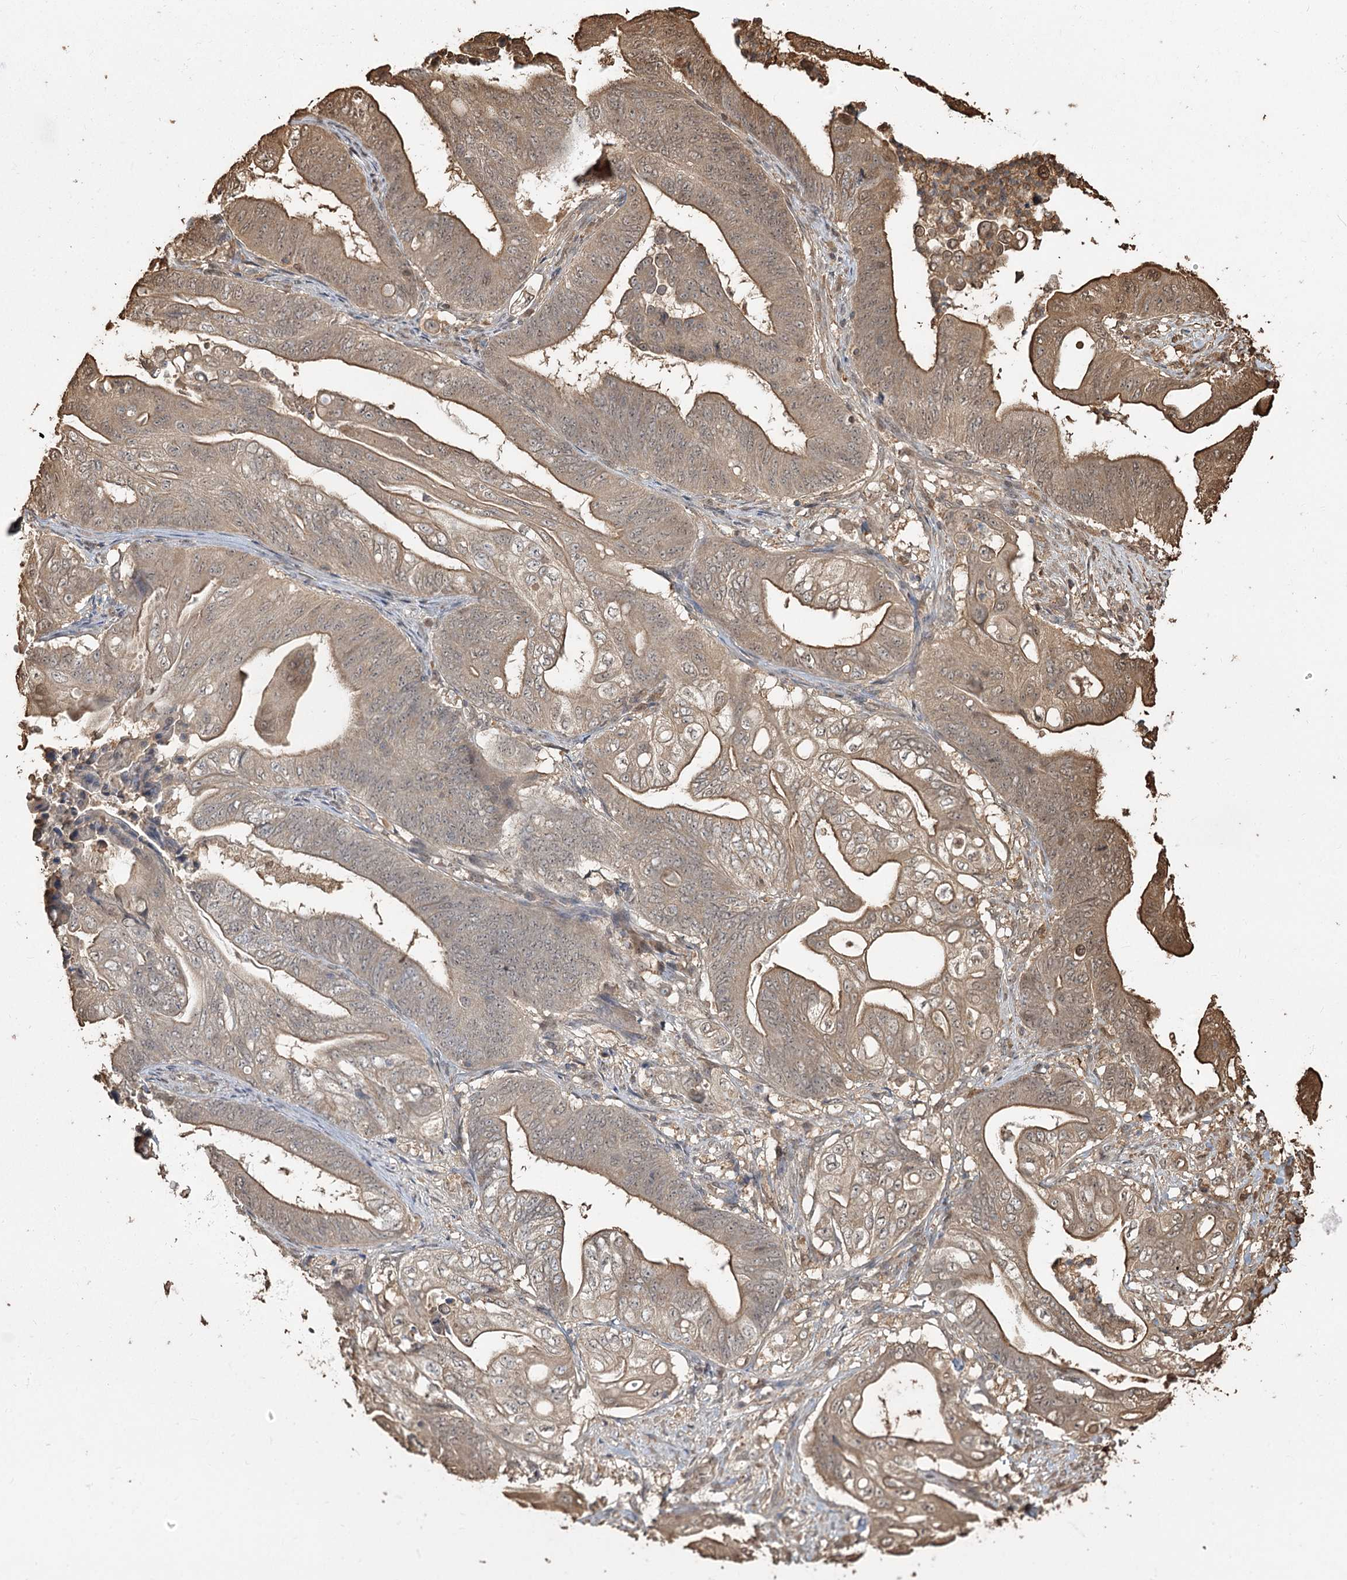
{"staining": {"intensity": "moderate", "quantity": ">75%", "location": "cytoplasmic/membranous,nuclear"}, "tissue": "stomach cancer", "cell_type": "Tumor cells", "image_type": "cancer", "snomed": [{"axis": "morphology", "description": "Adenocarcinoma, NOS"}, {"axis": "topography", "description": "Stomach"}], "caption": "High-magnification brightfield microscopy of stomach cancer (adenocarcinoma) stained with DAB (brown) and counterstained with hematoxylin (blue). tumor cells exhibit moderate cytoplasmic/membranous and nuclear positivity is present in about>75% of cells. Nuclei are stained in blue.", "gene": "PLCH1", "patient": {"sex": "female", "age": 73}}